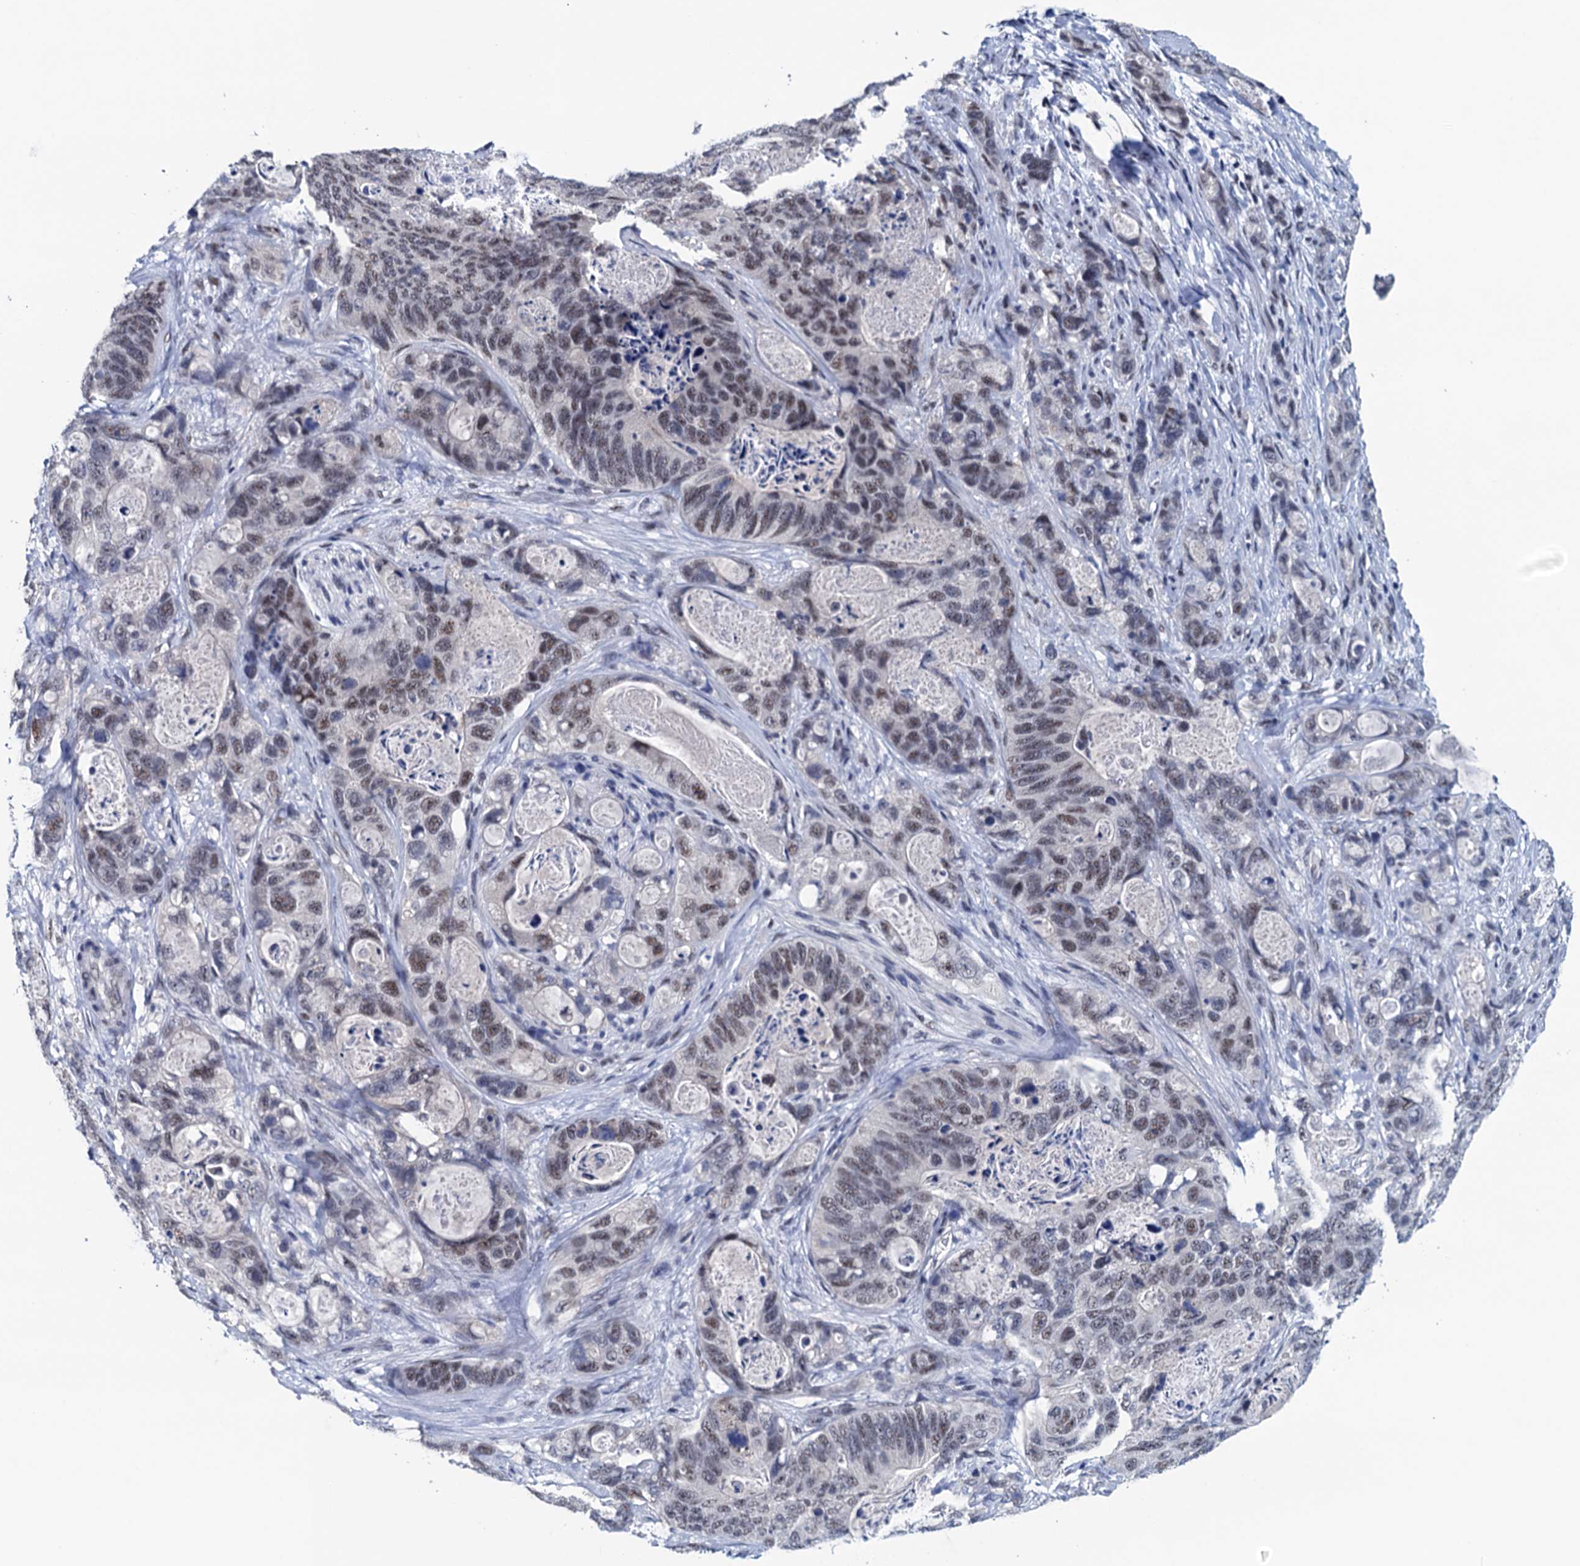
{"staining": {"intensity": "weak", "quantity": "25%-75%", "location": "nuclear"}, "tissue": "stomach cancer", "cell_type": "Tumor cells", "image_type": "cancer", "snomed": [{"axis": "morphology", "description": "Normal tissue, NOS"}, {"axis": "morphology", "description": "Adenocarcinoma, NOS"}, {"axis": "topography", "description": "Stomach"}], "caption": "Immunohistochemistry (IHC) (DAB (3,3'-diaminobenzidine)) staining of stomach cancer (adenocarcinoma) displays weak nuclear protein expression in about 25%-75% of tumor cells. (Stains: DAB (3,3'-diaminobenzidine) in brown, nuclei in blue, Microscopy: brightfield microscopy at high magnification).", "gene": "FNBP4", "patient": {"sex": "female", "age": 89}}